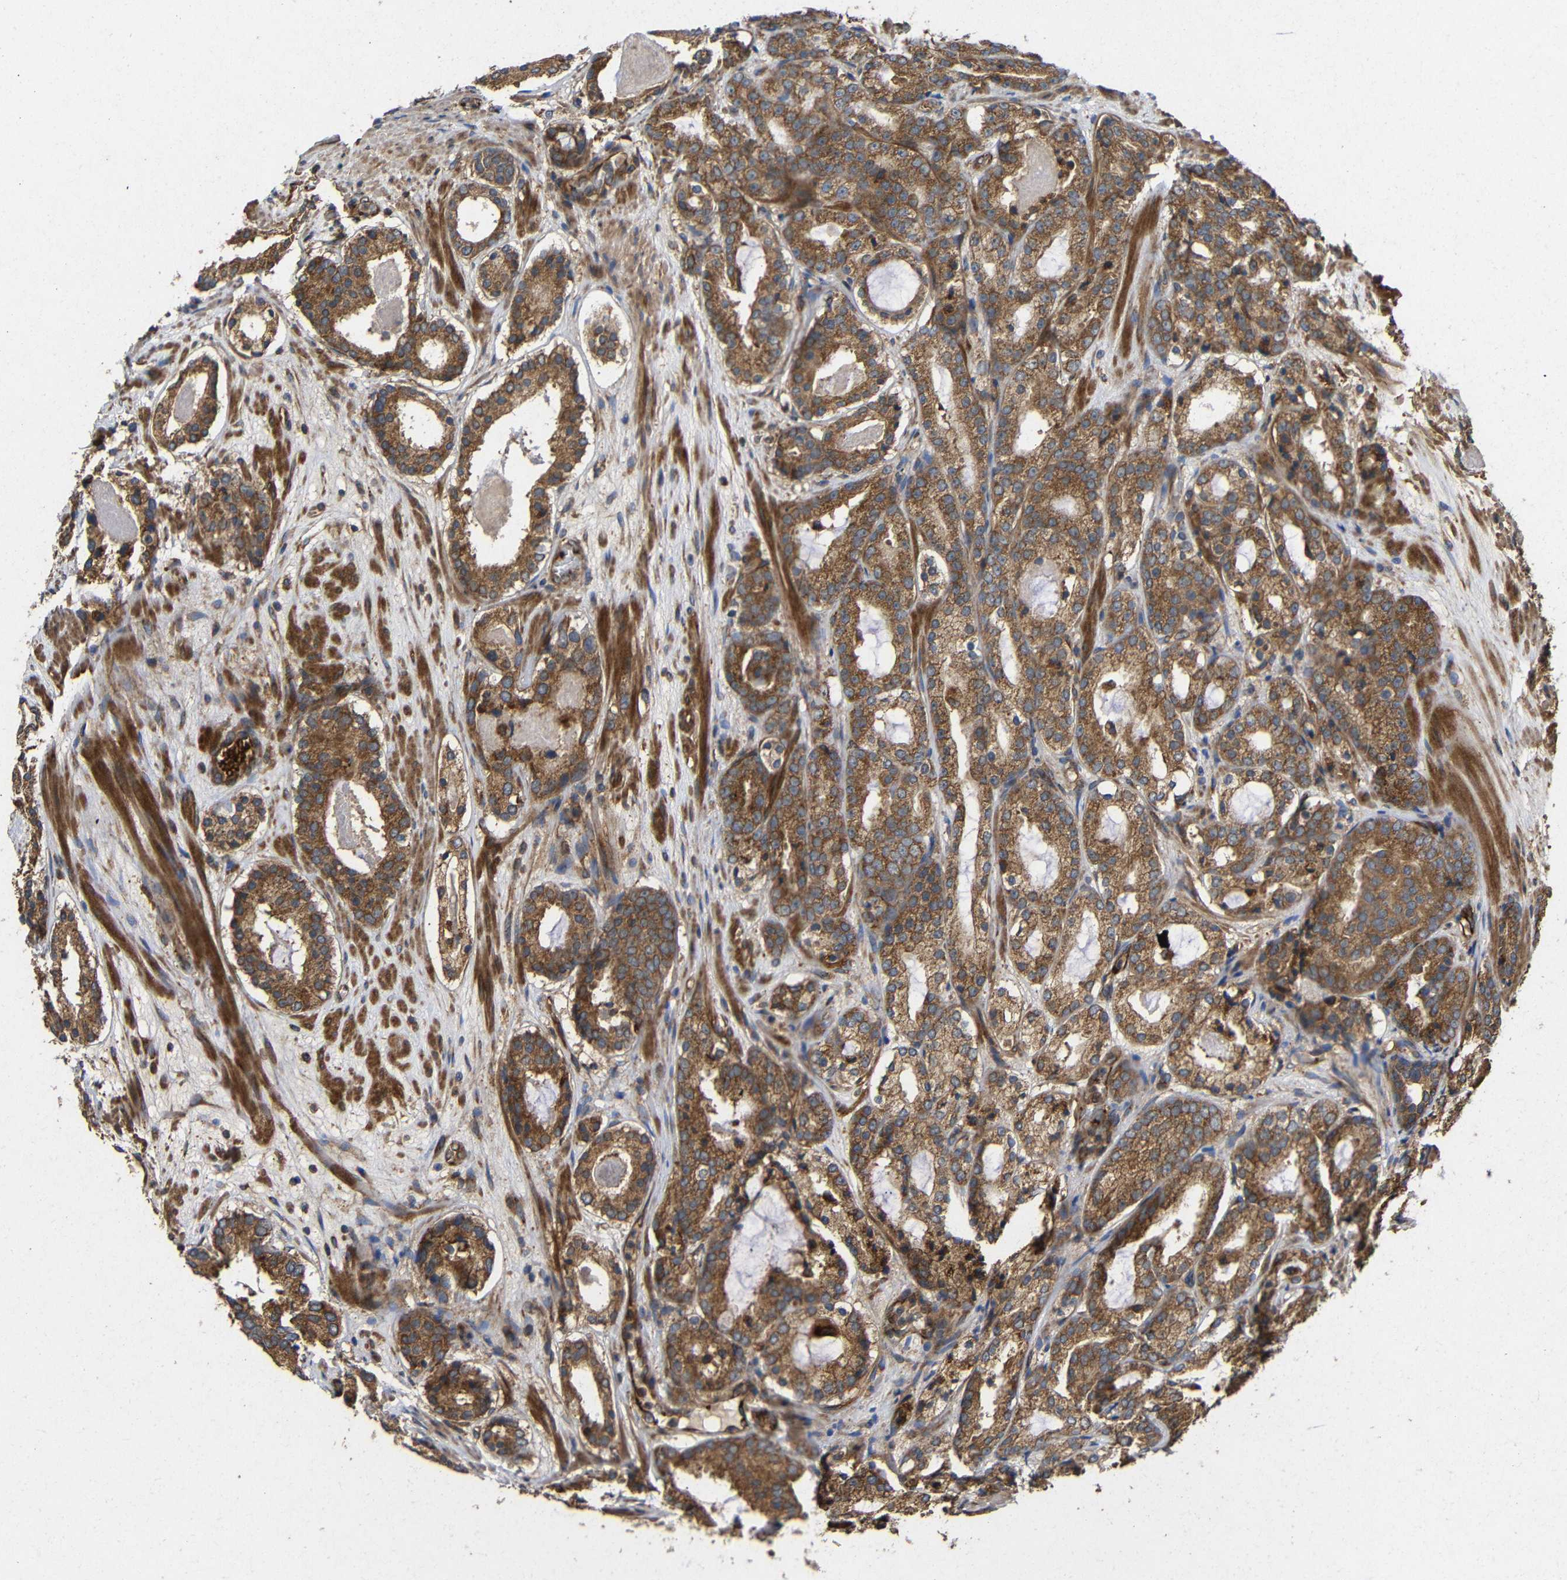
{"staining": {"intensity": "strong", "quantity": ">75%", "location": "cytoplasmic/membranous"}, "tissue": "prostate cancer", "cell_type": "Tumor cells", "image_type": "cancer", "snomed": [{"axis": "morphology", "description": "Adenocarcinoma, Low grade"}, {"axis": "topography", "description": "Prostate"}], "caption": "Protein expression by IHC displays strong cytoplasmic/membranous staining in approximately >75% of tumor cells in prostate low-grade adenocarcinoma.", "gene": "EIF2S1", "patient": {"sex": "male", "age": 69}}